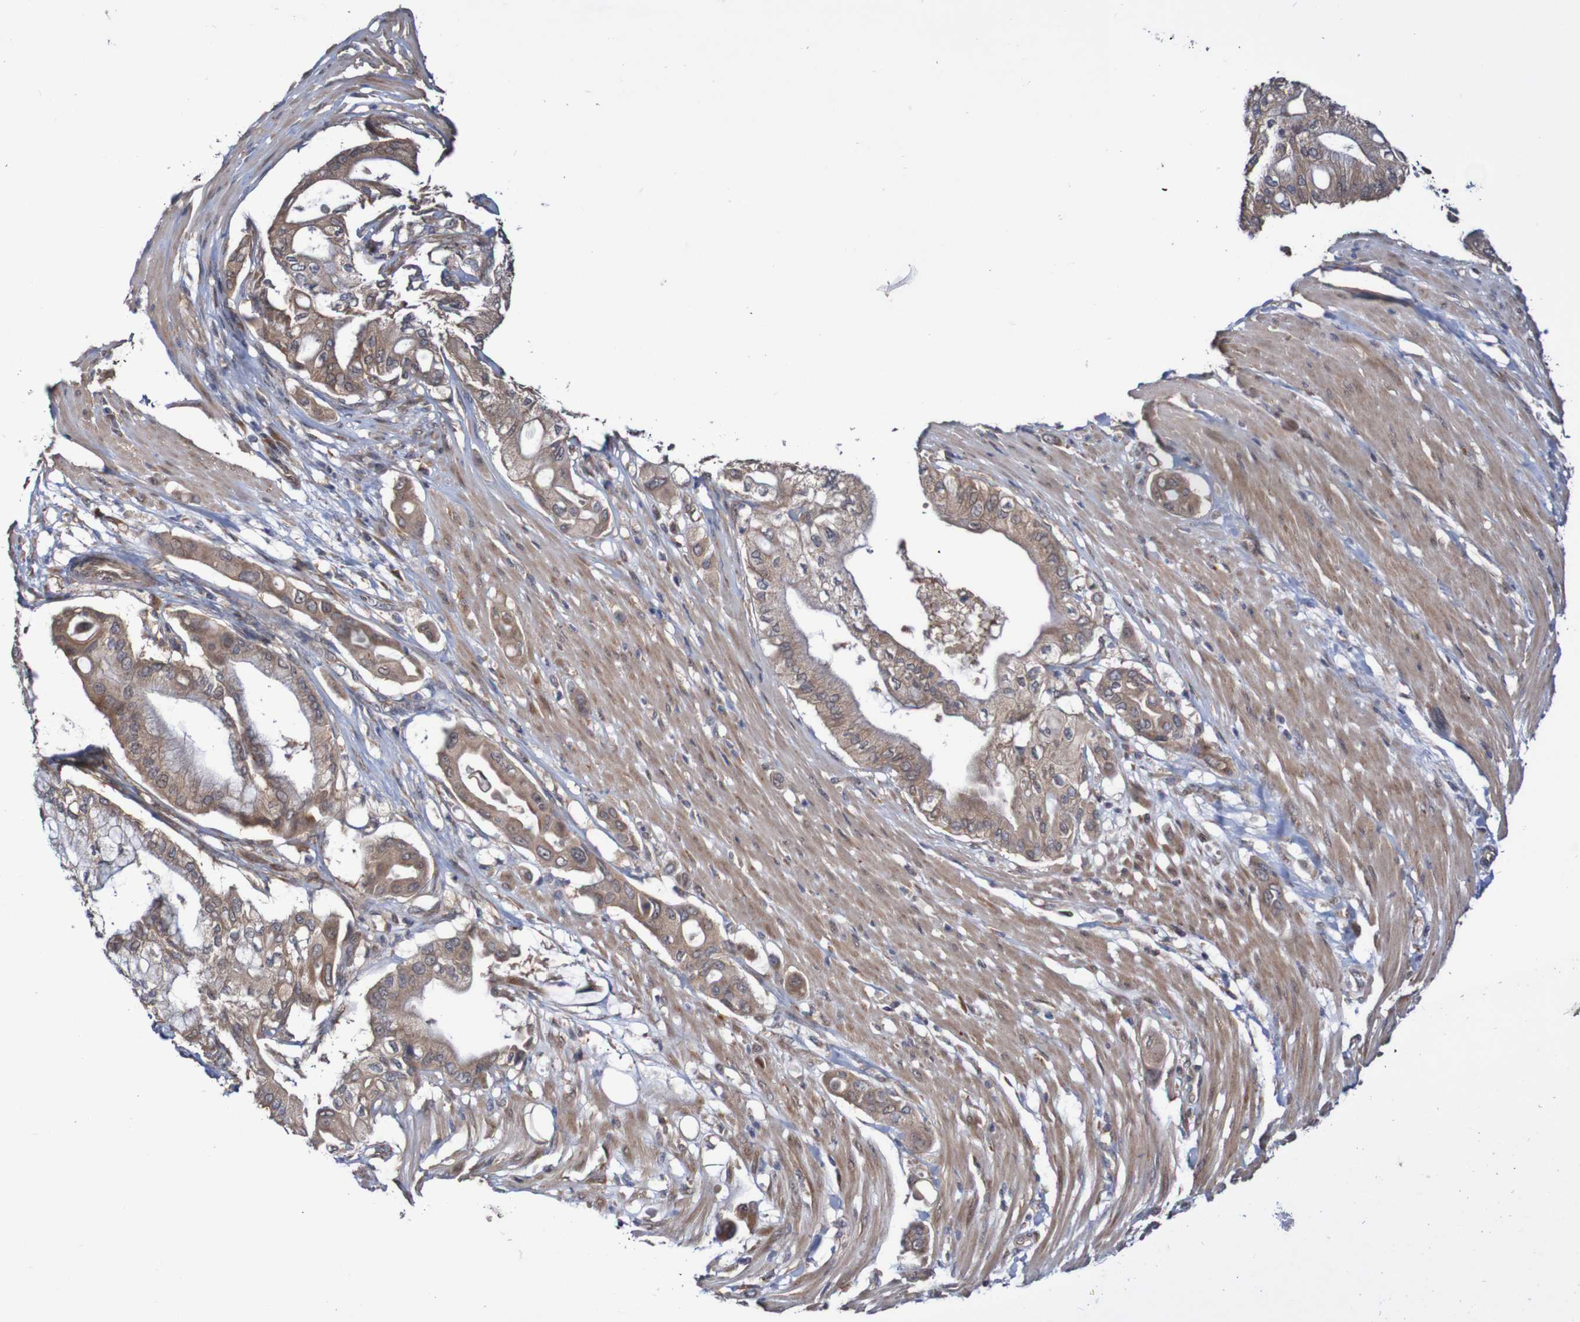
{"staining": {"intensity": "moderate", "quantity": ">75%", "location": "cytoplasmic/membranous"}, "tissue": "pancreatic cancer", "cell_type": "Tumor cells", "image_type": "cancer", "snomed": [{"axis": "morphology", "description": "Adenocarcinoma, NOS"}, {"axis": "morphology", "description": "Adenocarcinoma, metastatic, NOS"}, {"axis": "topography", "description": "Lymph node"}, {"axis": "topography", "description": "Pancreas"}, {"axis": "topography", "description": "Duodenum"}], "caption": "Pancreatic cancer stained for a protein exhibits moderate cytoplasmic/membranous positivity in tumor cells. (brown staining indicates protein expression, while blue staining denotes nuclei).", "gene": "PHPT1", "patient": {"sex": "female", "age": 64}}